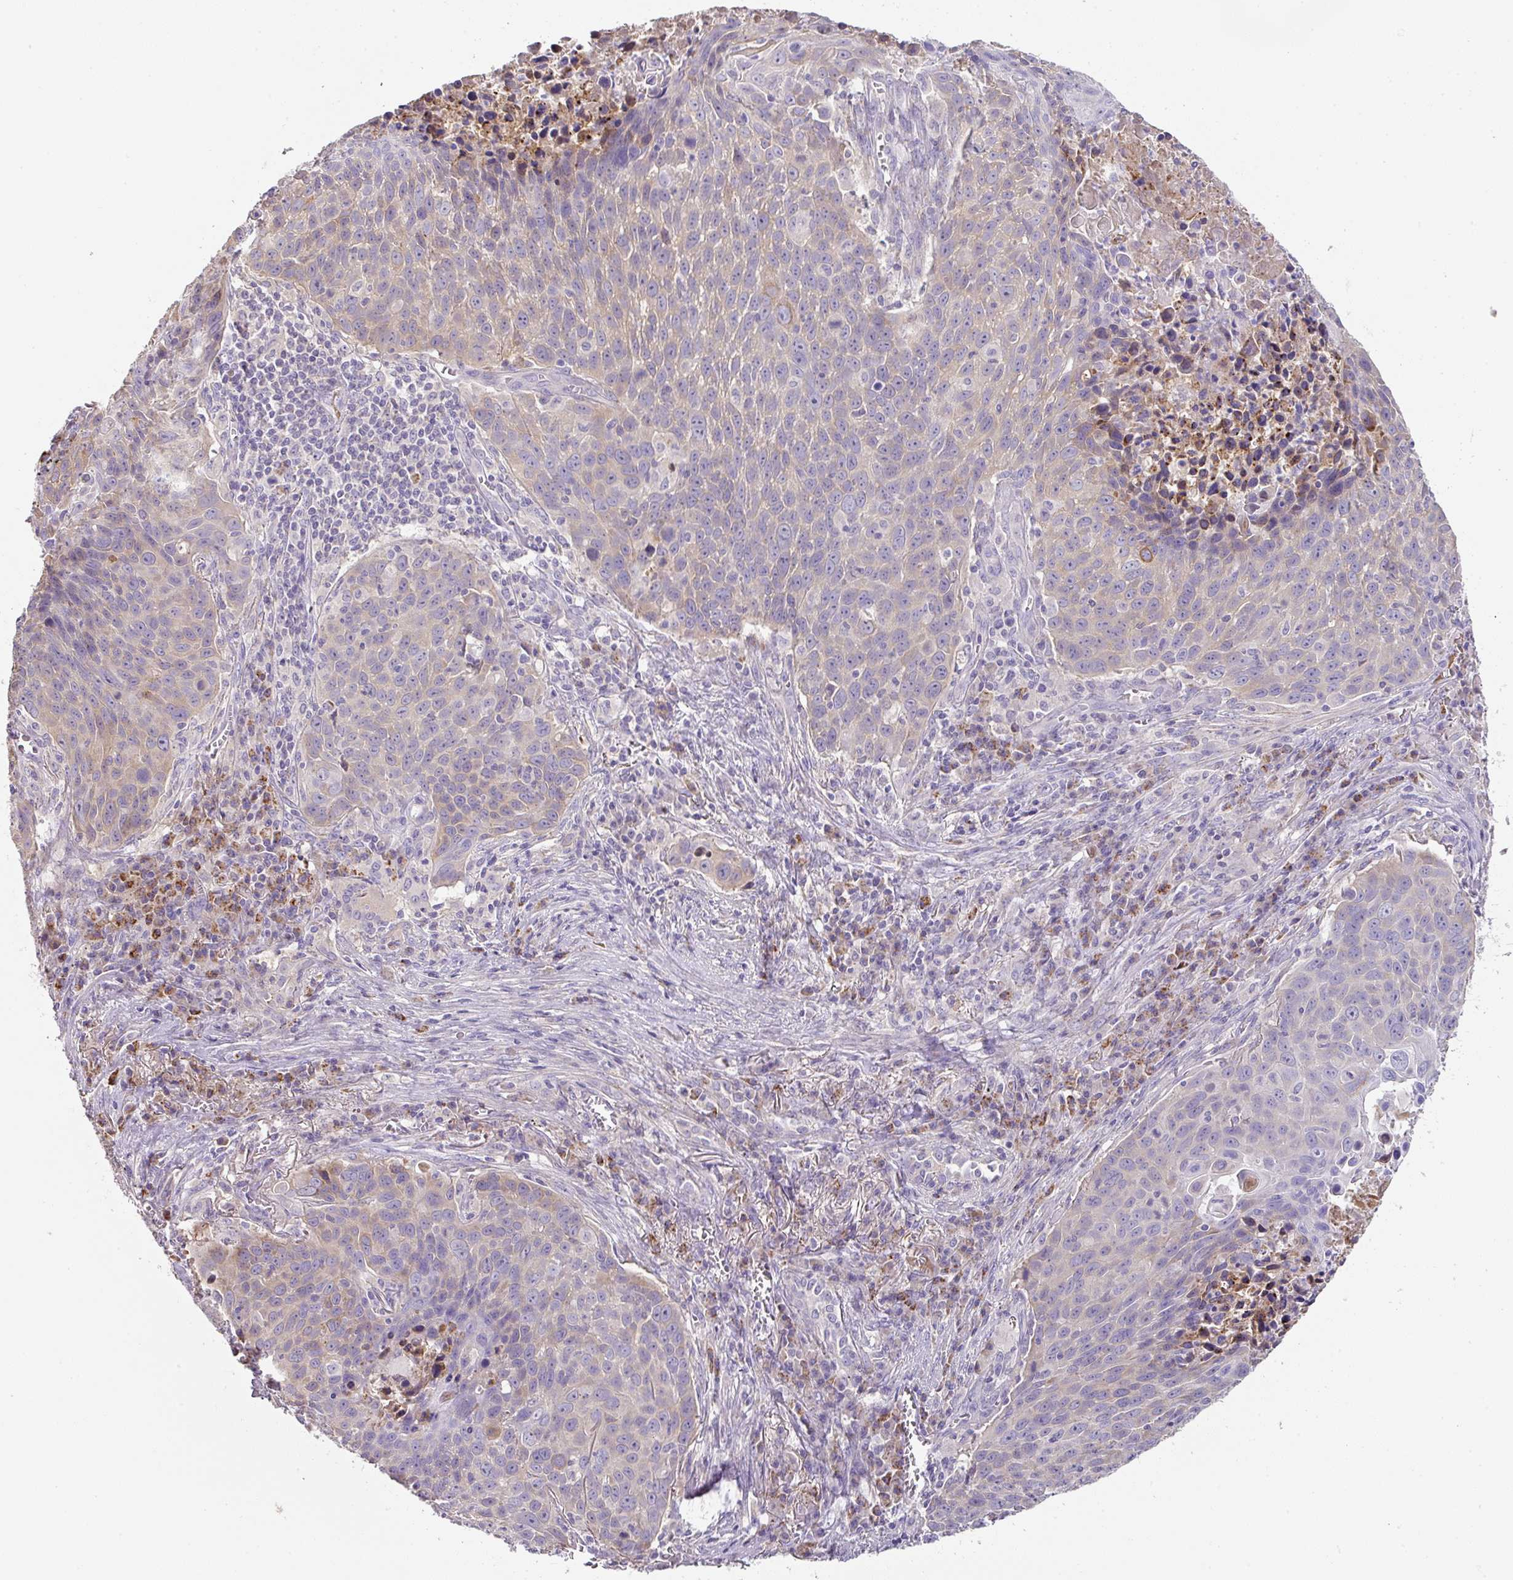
{"staining": {"intensity": "weak", "quantity": "25%-75%", "location": "cytoplasmic/membranous"}, "tissue": "lung cancer", "cell_type": "Tumor cells", "image_type": "cancer", "snomed": [{"axis": "morphology", "description": "Squamous cell carcinoma, NOS"}, {"axis": "topography", "description": "Lung"}], "caption": "DAB (3,3'-diaminobenzidine) immunohistochemical staining of human lung cancer exhibits weak cytoplasmic/membranous protein expression in about 25%-75% of tumor cells. (brown staining indicates protein expression, while blue staining denotes nuclei).", "gene": "CCZ1", "patient": {"sex": "male", "age": 78}}